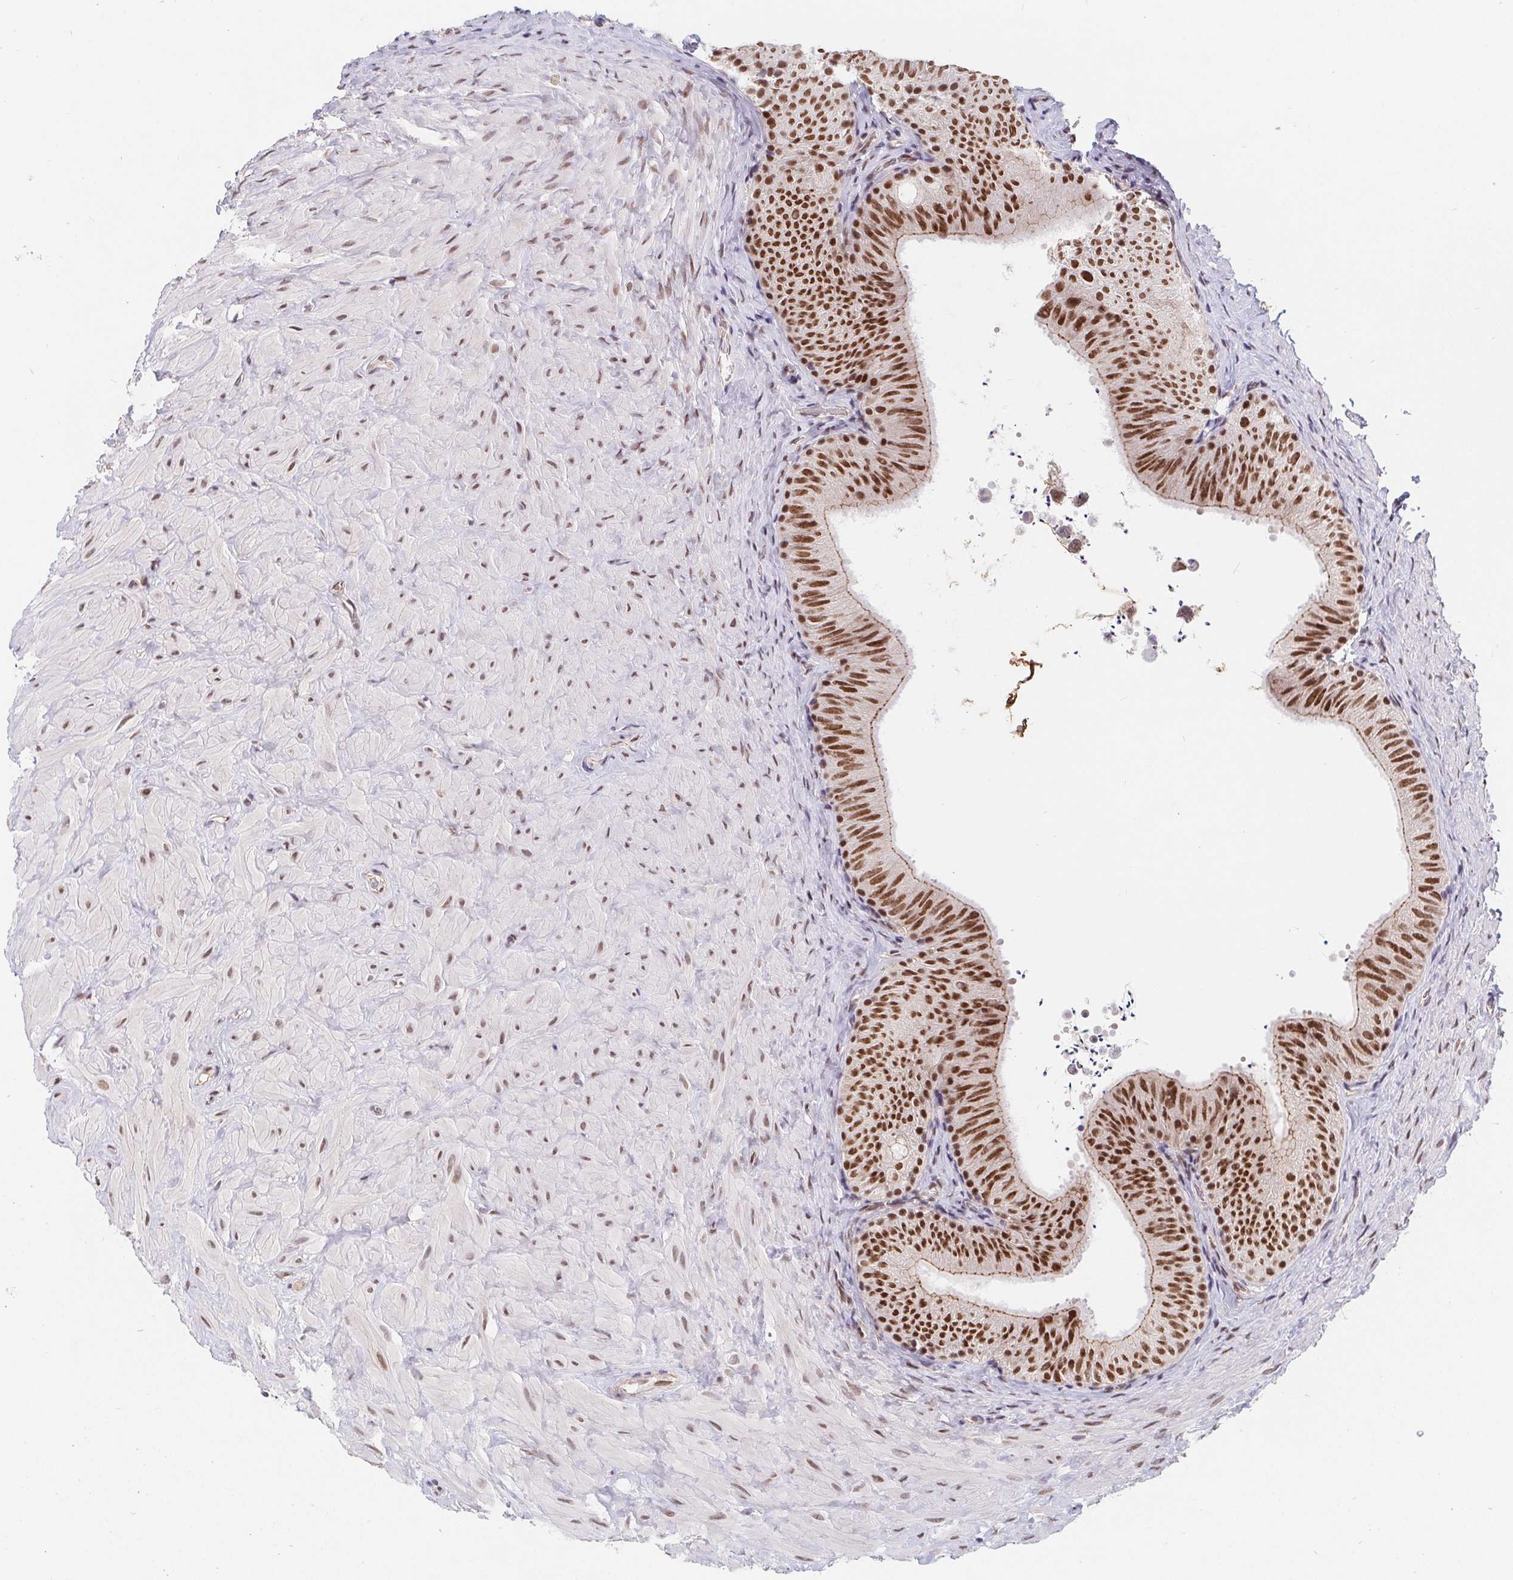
{"staining": {"intensity": "strong", "quantity": ">75%", "location": "nuclear"}, "tissue": "epididymis", "cell_type": "Glandular cells", "image_type": "normal", "snomed": [{"axis": "morphology", "description": "Normal tissue, NOS"}, {"axis": "topography", "description": "Epididymis, spermatic cord, NOS"}, {"axis": "topography", "description": "Epididymis"}], "caption": "This image shows immunohistochemistry (IHC) staining of unremarkable human epididymis, with high strong nuclear expression in about >75% of glandular cells.", "gene": "POU2F1", "patient": {"sex": "male", "age": 31}}